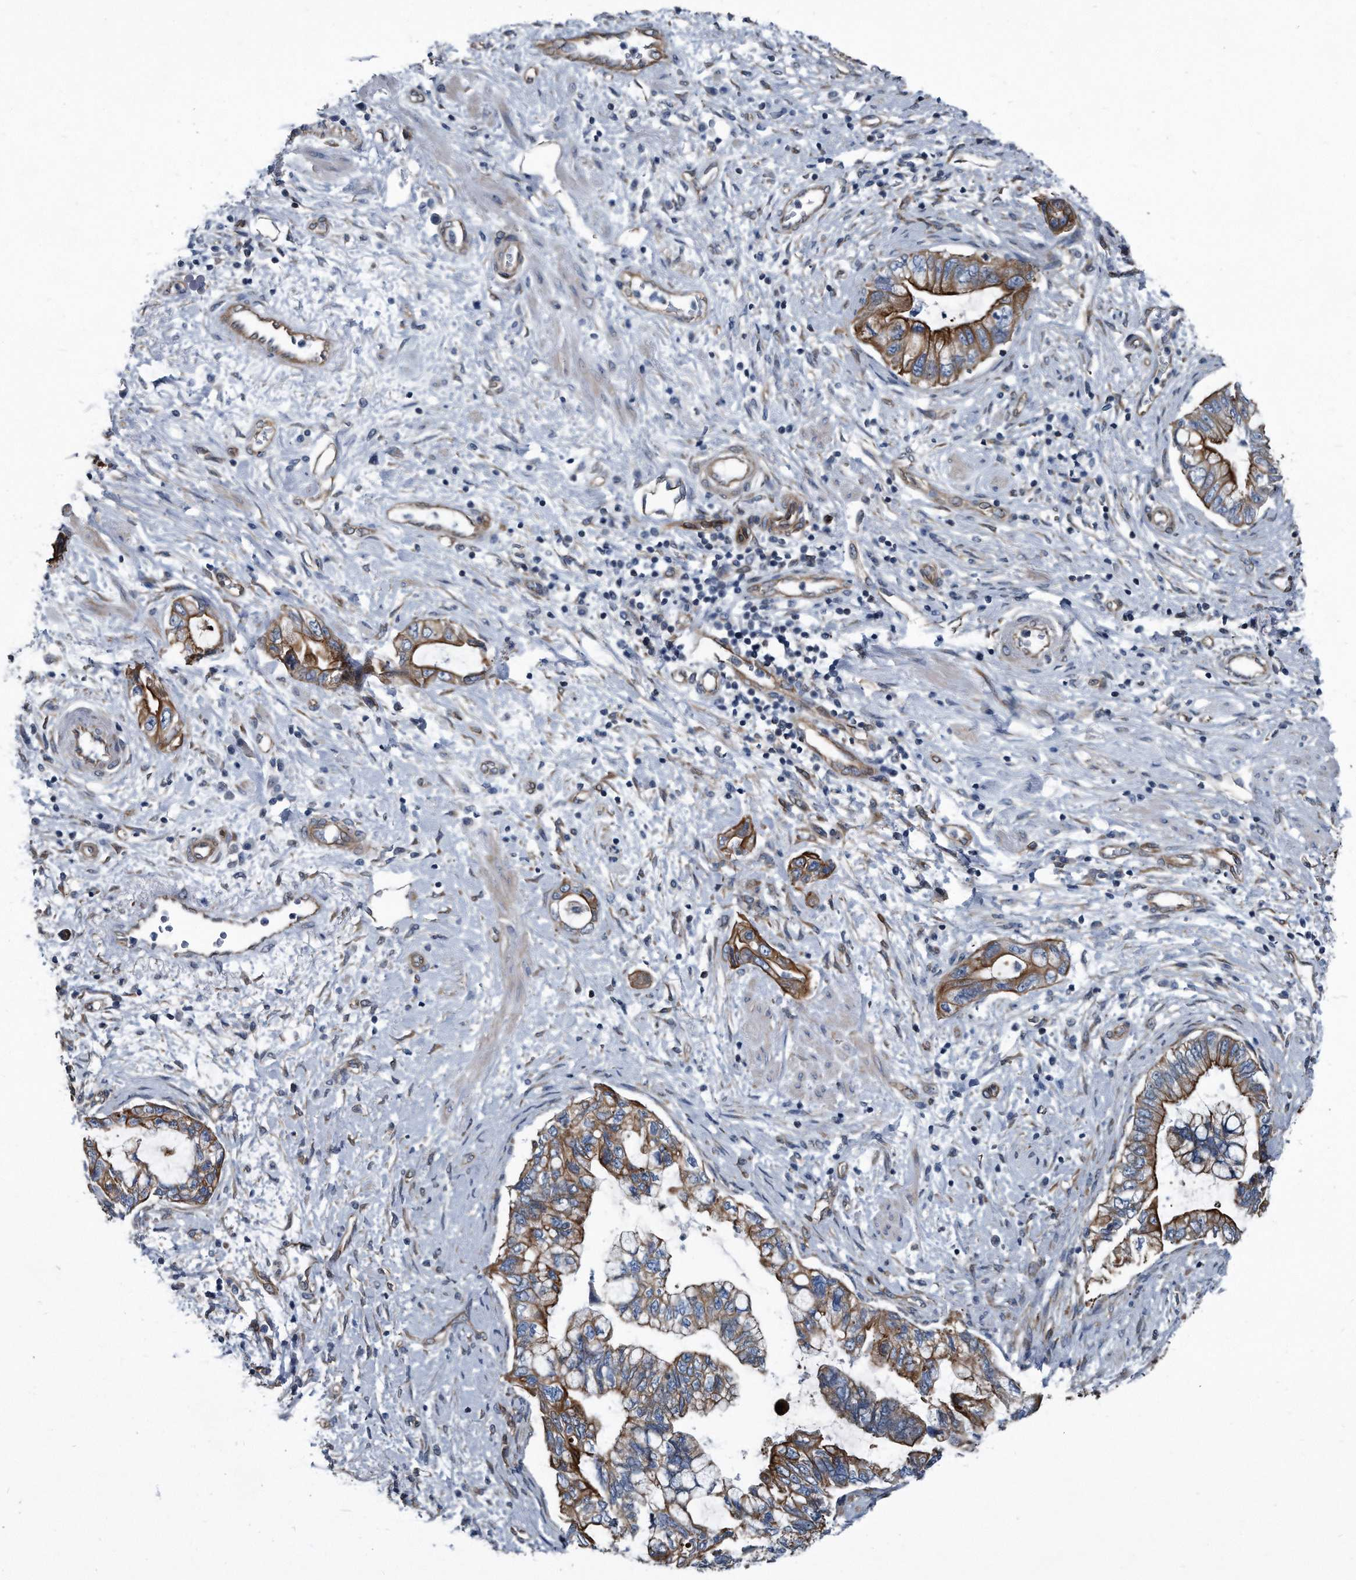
{"staining": {"intensity": "strong", "quantity": ">75%", "location": "cytoplasmic/membranous"}, "tissue": "pancreatic cancer", "cell_type": "Tumor cells", "image_type": "cancer", "snomed": [{"axis": "morphology", "description": "Adenocarcinoma, NOS"}, {"axis": "topography", "description": "Pancreas"}], "caption": "Brown immunohistochemical staining in human pancreatic adenocarcinoma reveals strong cytoplasmic/membranous expression in approximately >75% of tumor cells.", "gene": "PLEC", "patient": {"sex": "female", "age": 73}}